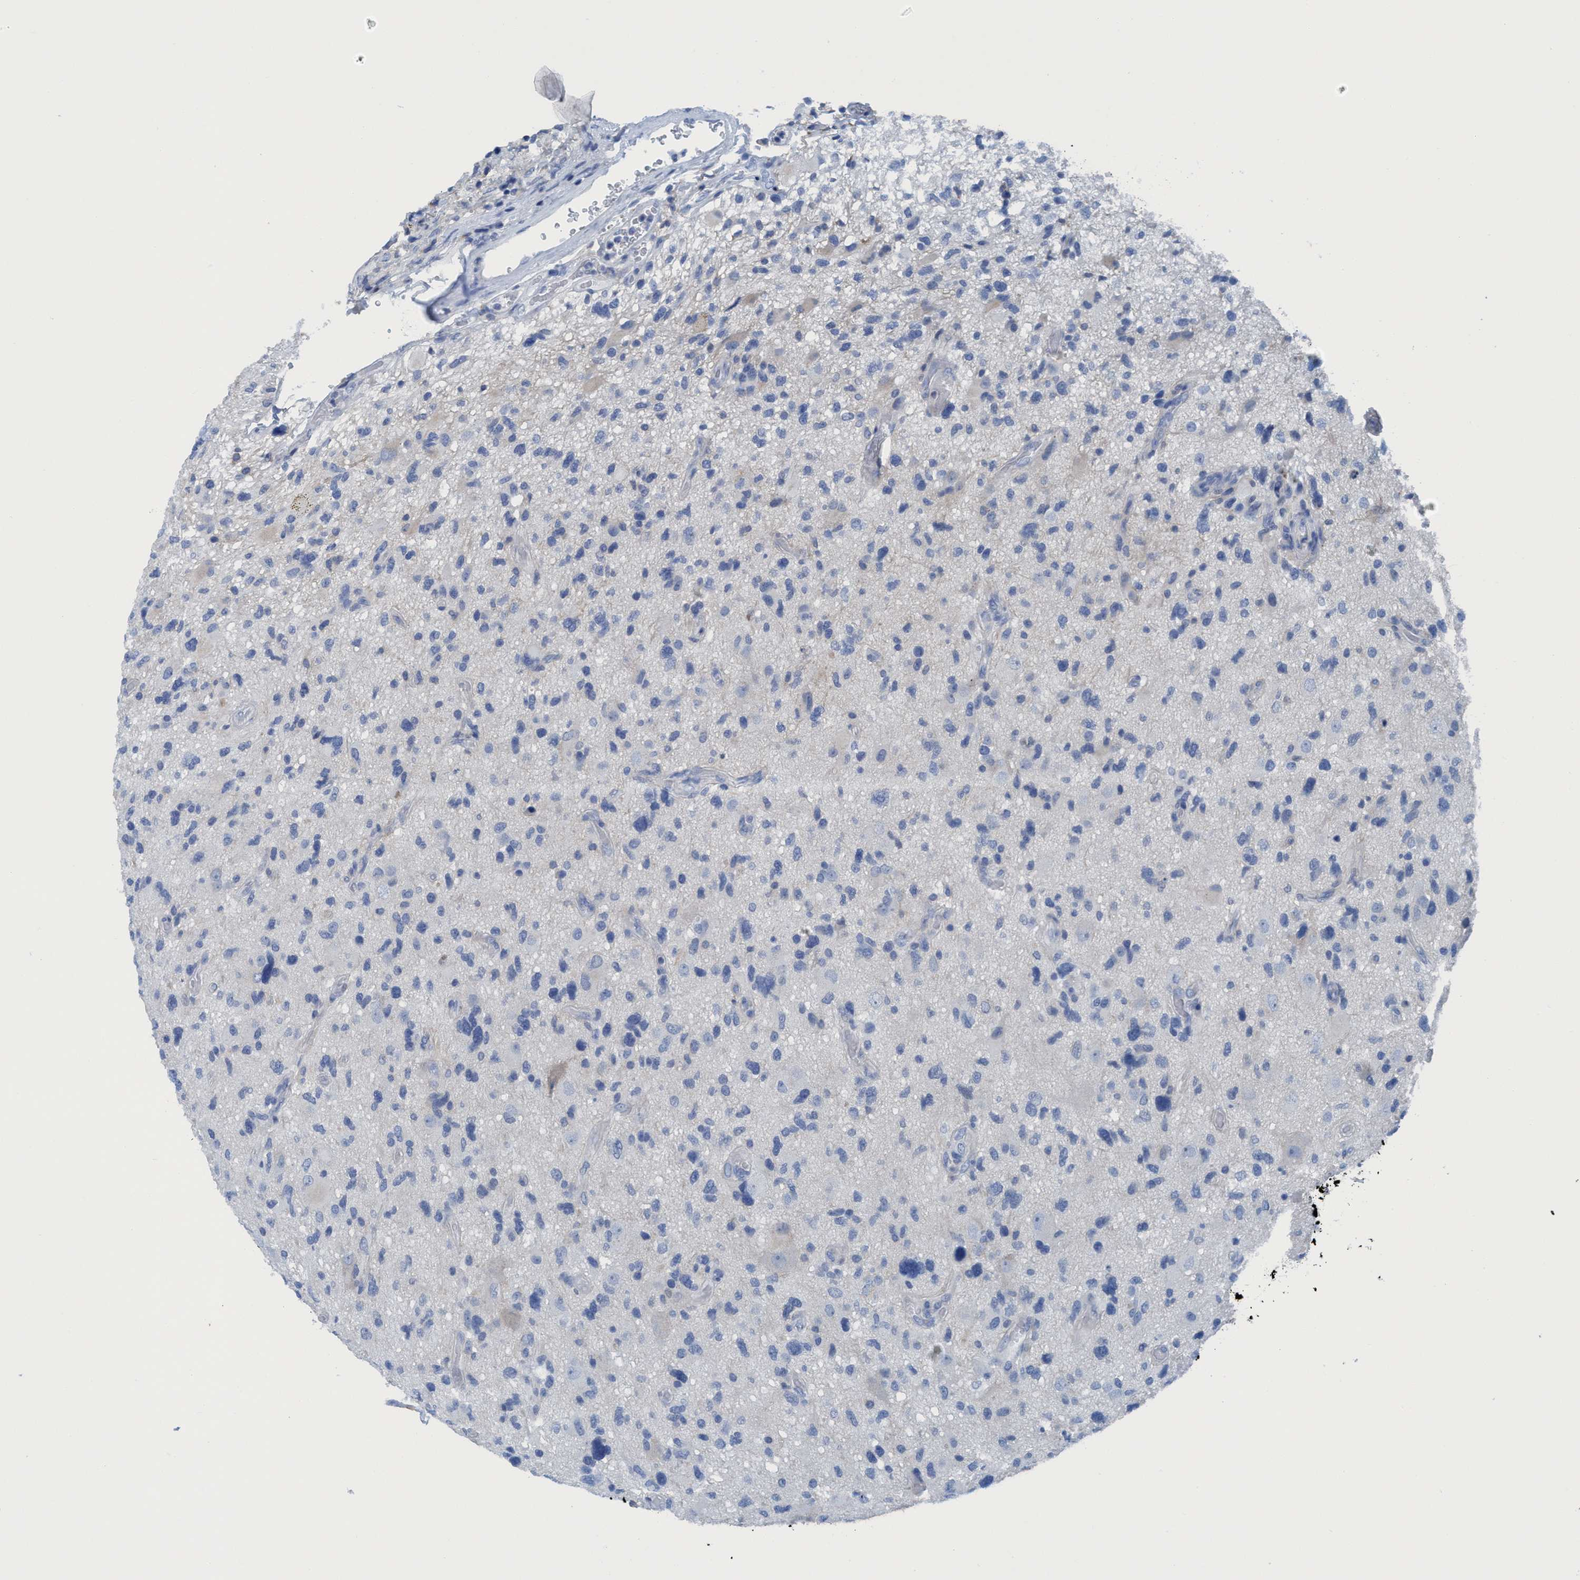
{"staining": {"intensity": "negative", "quantity": "none", "location": "none"}, "tissue": "glioma", "cell_type": "Tumor cells", "image_type": "cancer", "snomed": [{"axis": "morphology", "description": "Glioma, malignant, High grade"}, {"axis": "topography", "description": "Brain"}], "caption": "Protein analysis of glioma displays no significant expression in tumor cells.", "gene": "DNAI1", "patient": {"sex": "male", "age": 33}}